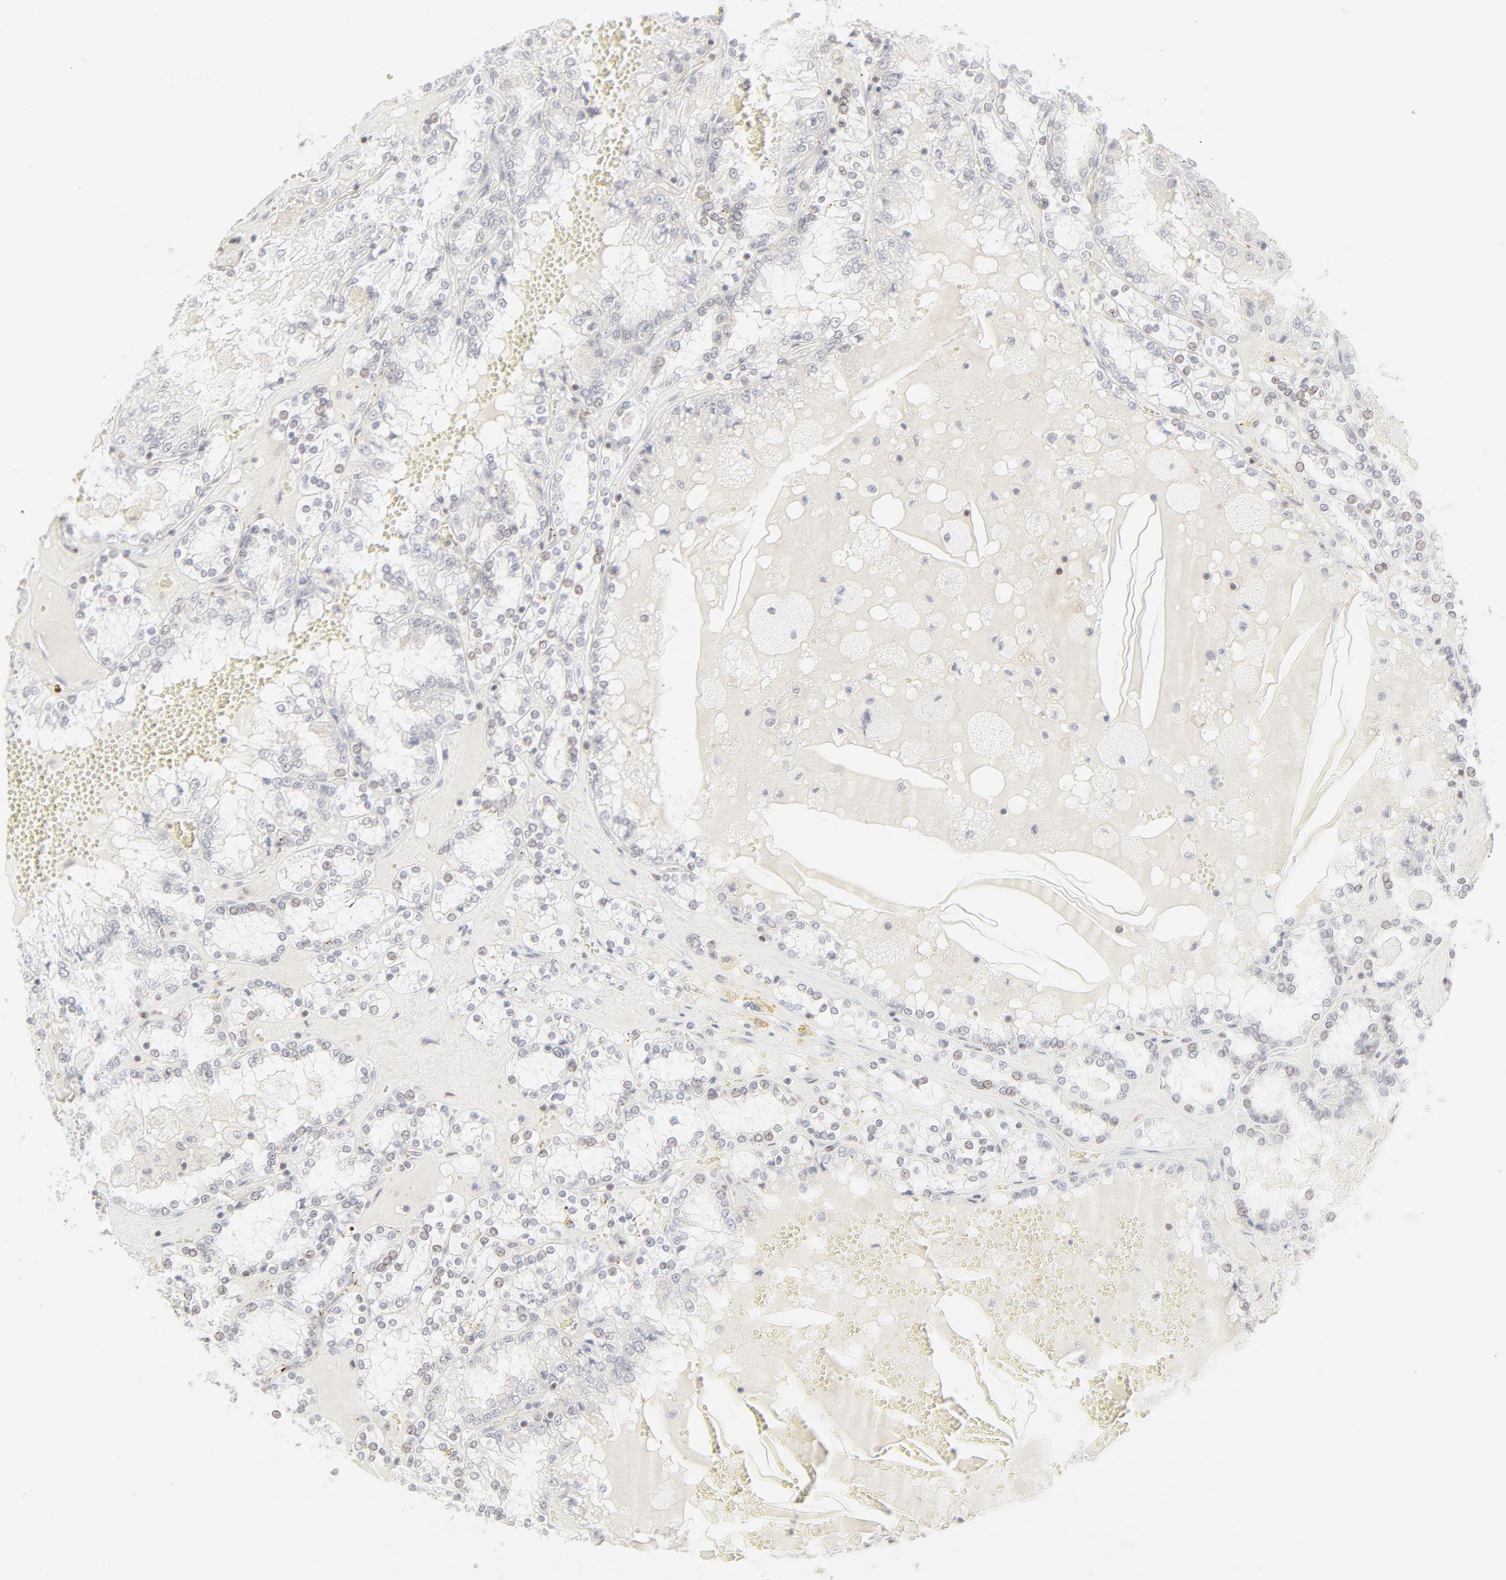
{"staining": {"intensity": "weak", "quantity": "<25%", "location": "cytoplasmic/membranous"}, "tissue": "renal cancer", "cell_type": "Tumor cells", "image_type": "cancer", "snomed": [{"axis": "morphology", "description": "Adenocarcinoma, NOS"}, {"axis": "topography", "description": "Kidney"}], "caption": "This is an IHC histopathology image of renal adenocarcinoma. There is no staining in tumor cells.", "gene": "PRKCB", "patient": {"sex": "female", "age": 56}}